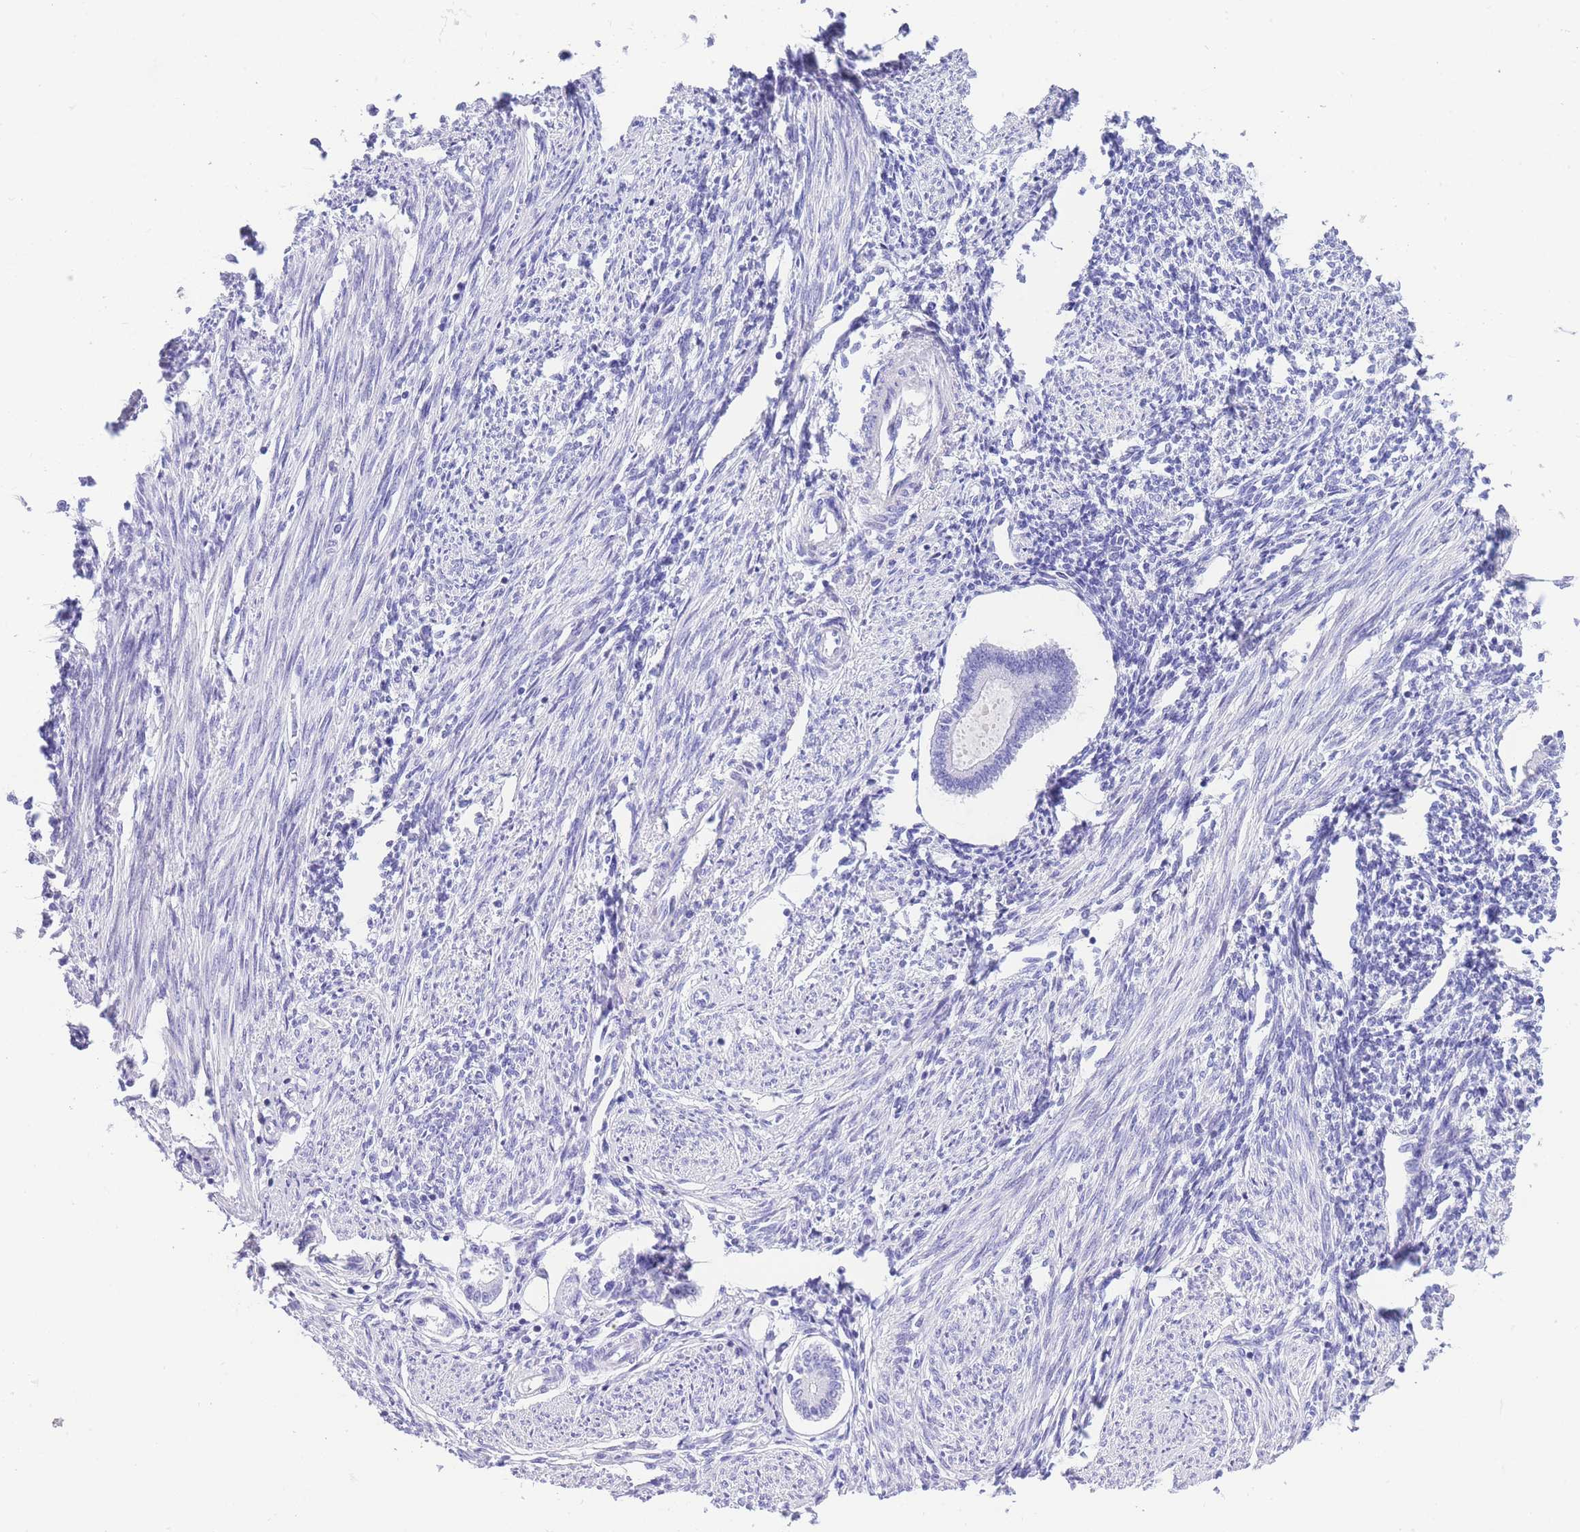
{"staining": {"intensity": "negative", "quantity": "none", "location": "none"}, "tissue": "endometrium", "cell_type": "Cells in endometrial stroma", "image_type": "normal", "snomed": [{"axis": "morphology", "description": "Normal tissue, NOS"}, {"axis": "topography", "description": "Uterus"}, {"axis": "topography", "description": "Endometrium"}], "caption": "Endometrium was stained to show a protein in brown. There is no significant positivity in cells in endometrial stroma. Brightfield microscopy of immunohistochemistry stained with DAB (3,3'-diaminobenzidine) (brown) and hematoxylin (blue), captured at high magnification.", "gene": "TIFAB", "patient": {"sex": "female", "age": 48}}